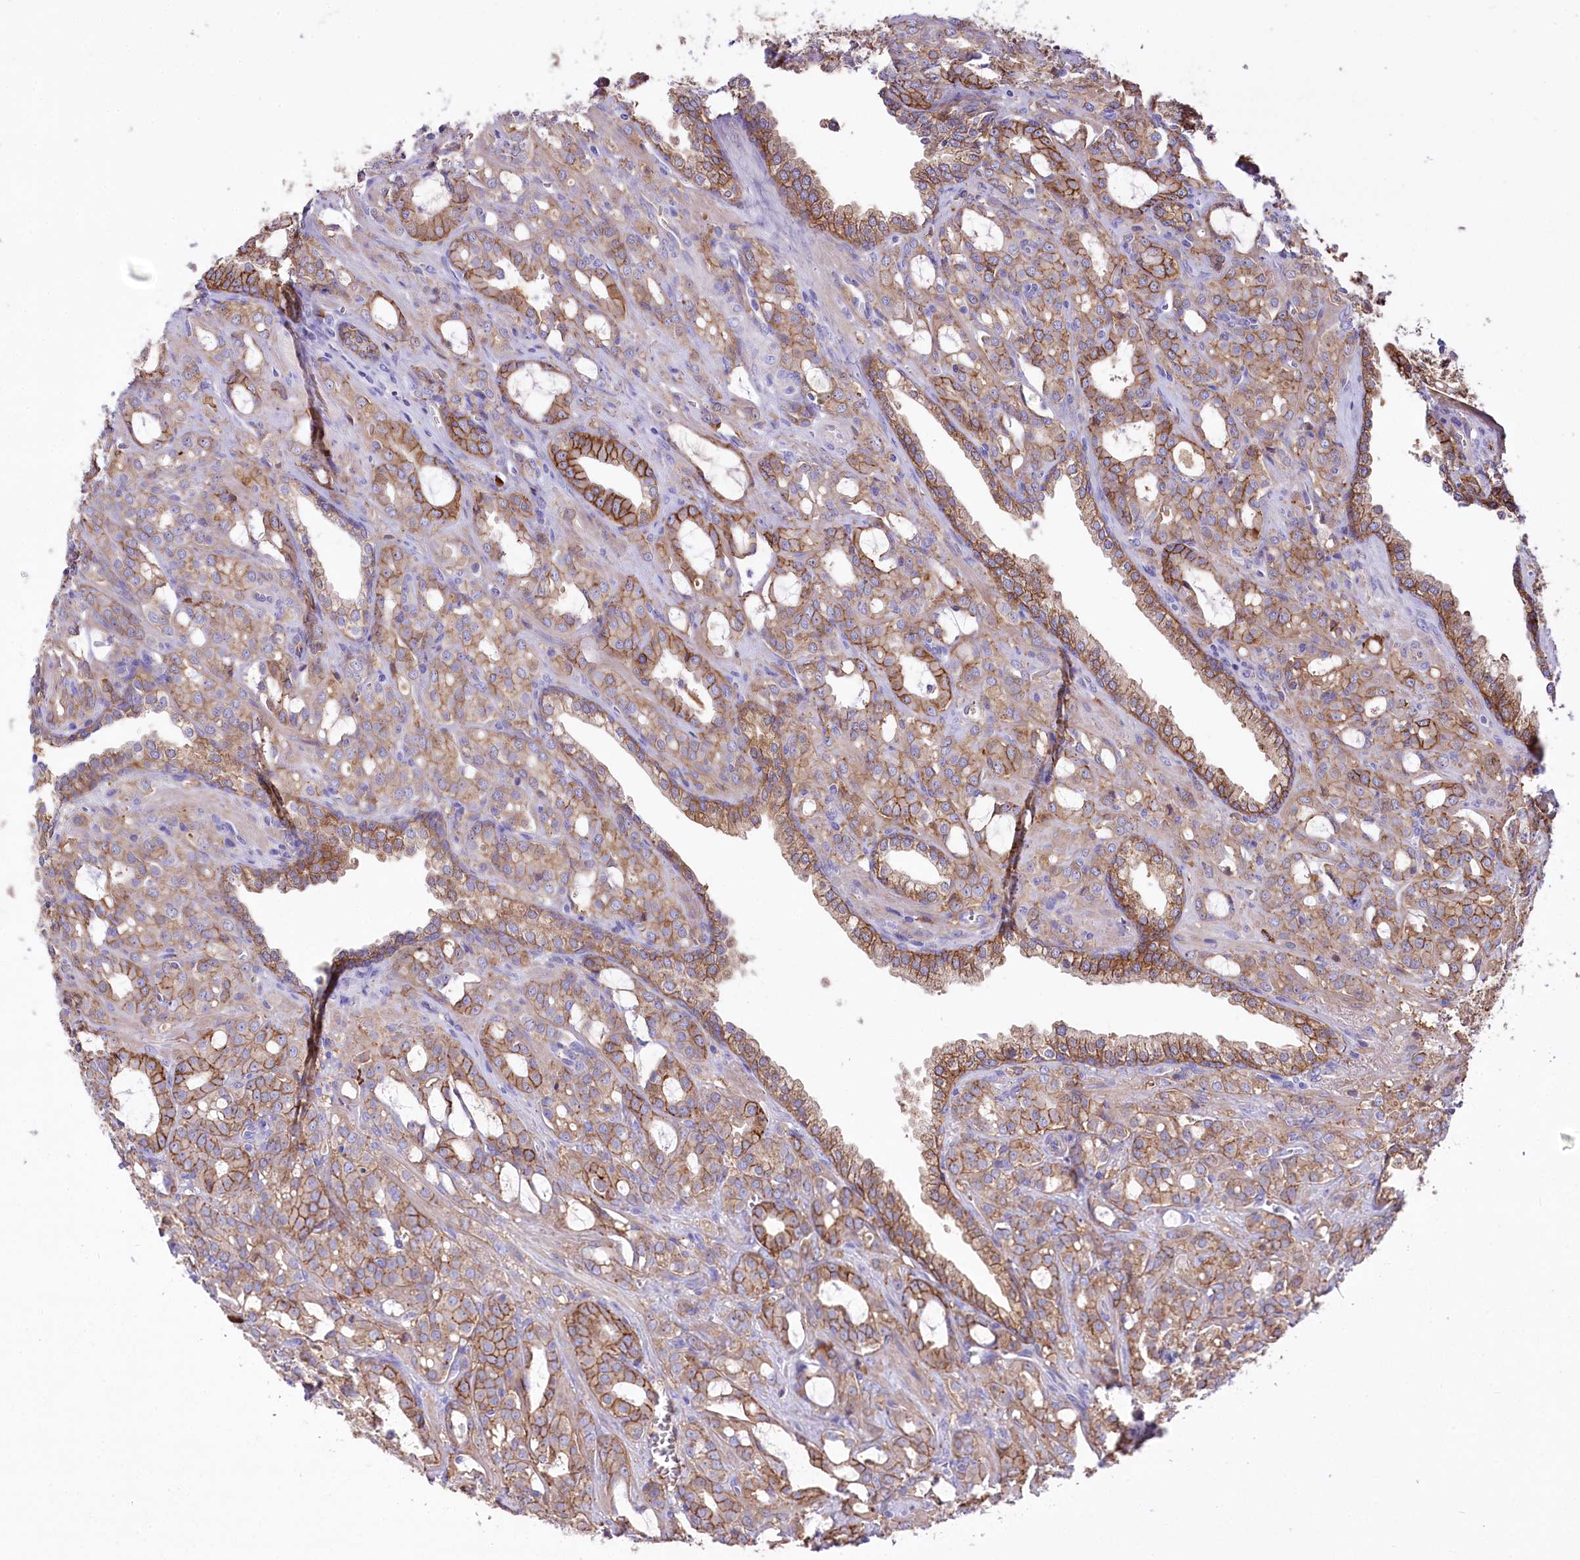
{"staining": {"intensity": "moderate", "quantity": ">75%", "location": "cytoplasmic/membranous"}, "tissue": "prostate cancer", "cell_type": "Tumor cells", "image_type": "cancer", "snomed": [{"axis": "morphology", "description": "Adenocarcinoma, High grade"}, {"axis": "topography", "description": "Prostate"}], "caption": "A micrograph of prostate adenocarcinoma (high-grade) stained for a protein displays moderate cytoplasmic/membranous brown staining in tumor cells. The staining was performed using DAB (3,3'-diaminobenzidine) to visualize the protein expression in brown, while the nuclei were stained in blue with hematoxylin (Magnification: 20x).", "gene": "CEP164", "patient": {"sex": "male", "age": 72}}